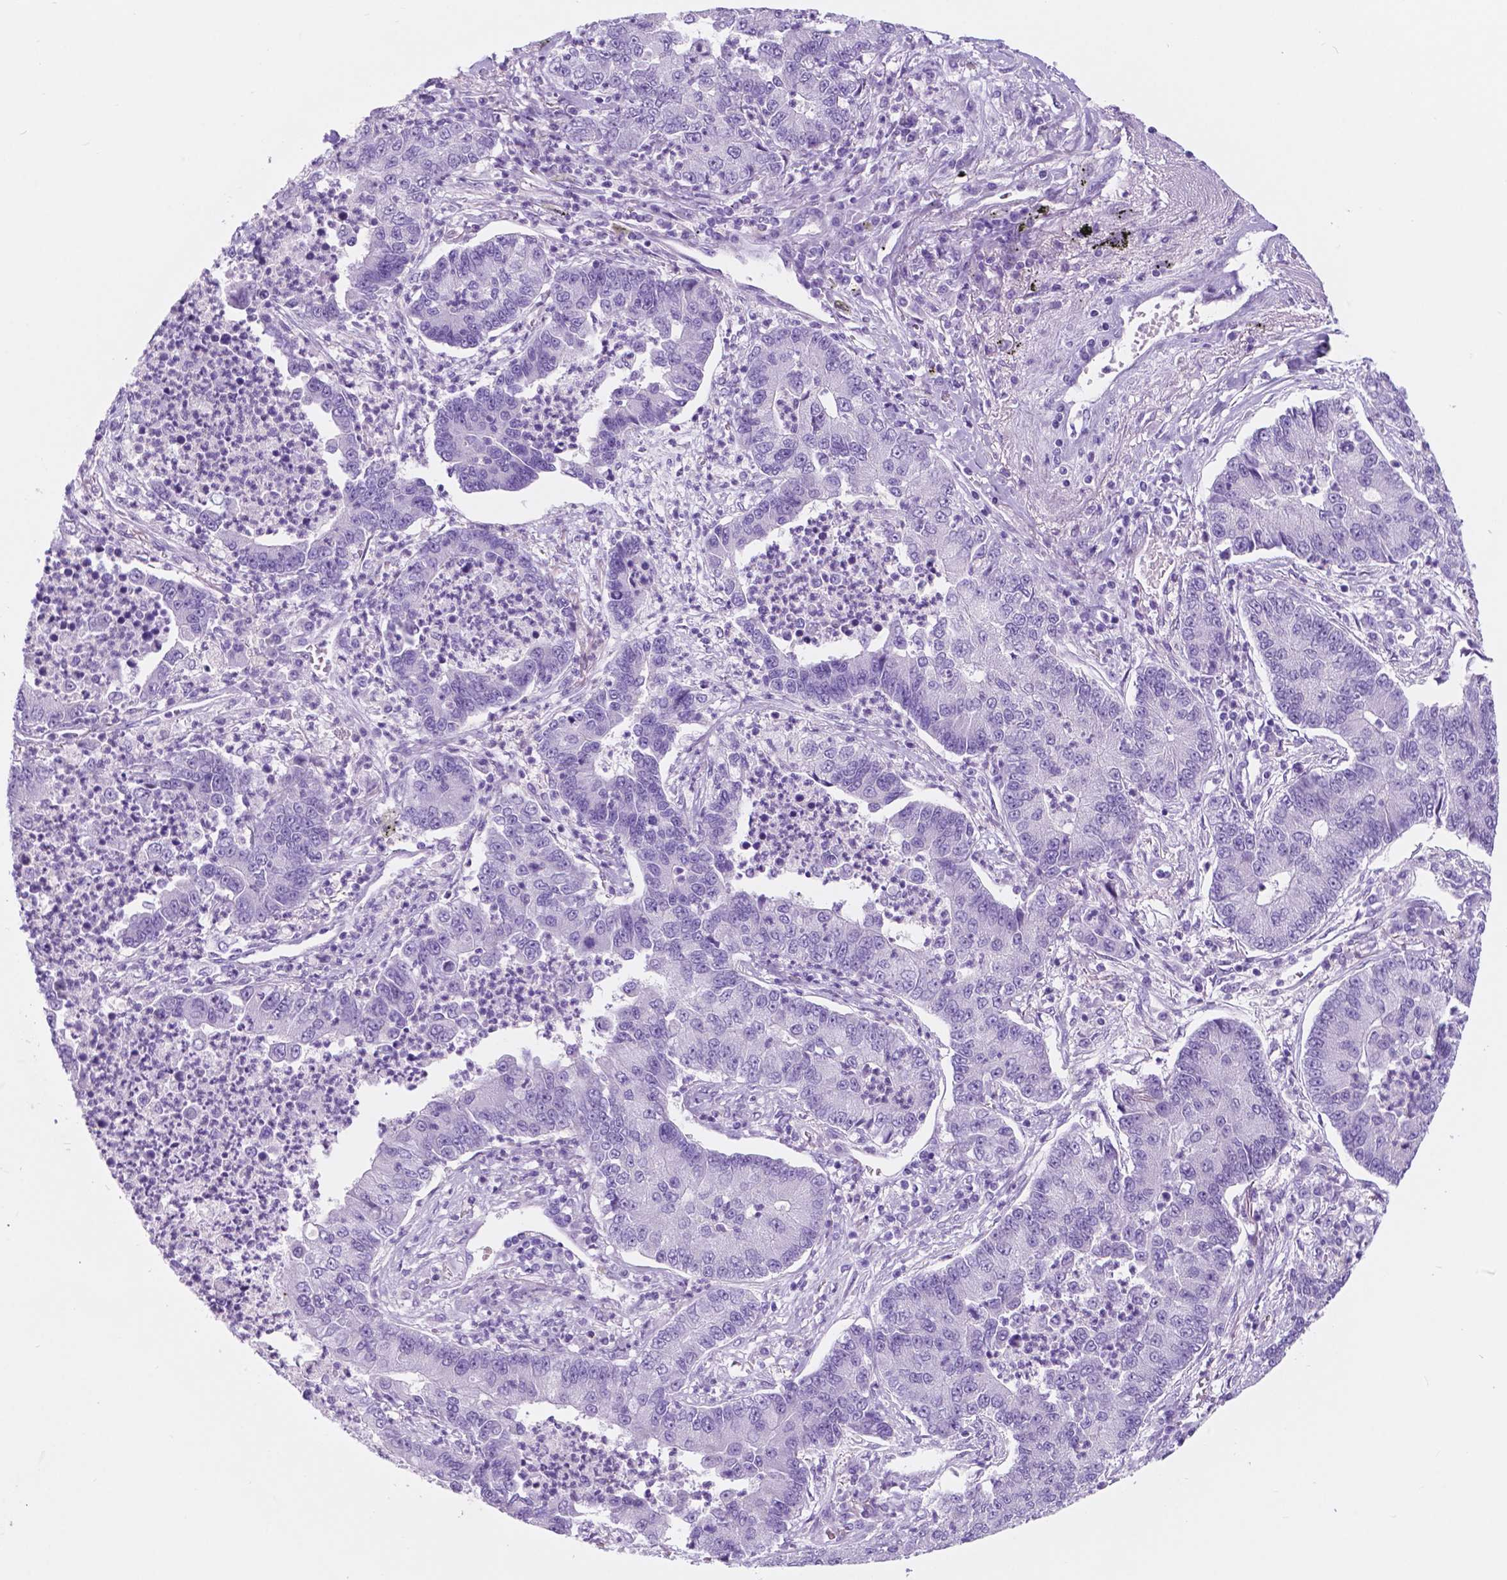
{"staining": {"intensity": "negative", "quantity": "none", "location": "none"}, "tissue": "lung cancer", "cell_type": "Tumor cells", "image_type": "cancer", "snomed": [{"axis": "morphology", "description": "Adenocarcinoma, NOS"}, {"axis": "topography", "description": "Lung"}], "caption": "Tumor cells show no significant protein staining in adenocarcinoma (lung).", "gene": "CUZD1", "patient": {"sex": "female", "age": 57}}